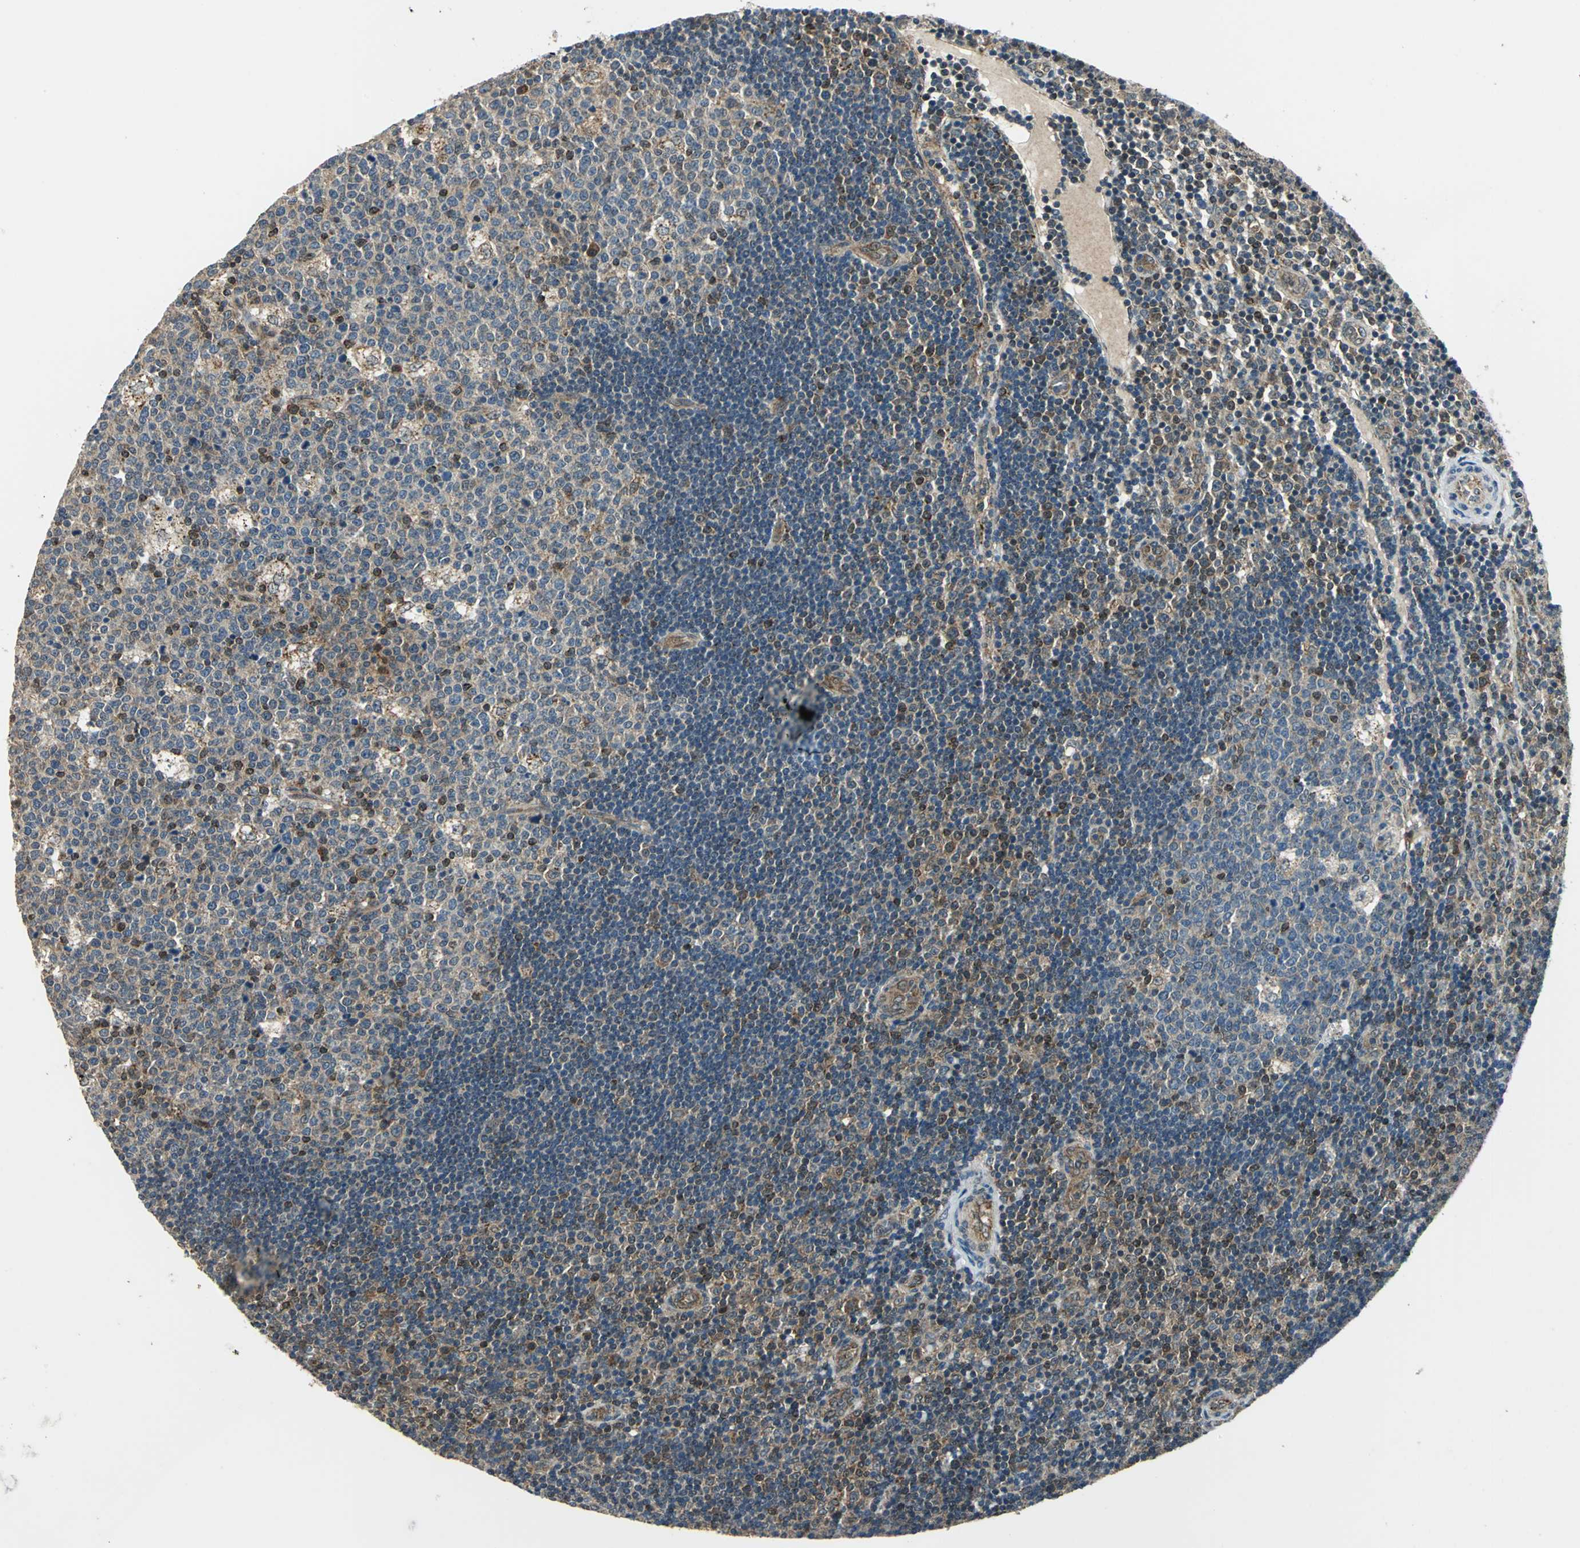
{"staining": {"intensity": "moderate", "quantity": "<25%", "location": "cytoplasmic/membranous,nuclear"}, "tissue": "lymph node", "cell_type": "Germinal center cells", "image_type": "normal", "snomed": [{"axis": "morphology", "description": "Normal tissue, NOS"}, {"axis": "topography", "description": "Lymph node"}, {"axis": "topography", "description": "Salivary gland"}], "caption": "Immunohistochemical staining of normal human lymph node displays low levels of moderate cytoplasmic/membranous,nuclear positivity in about <25% of germinal center cells.", "gene": "NUDT2", "patient": {"sex": "male", "age": 8}}